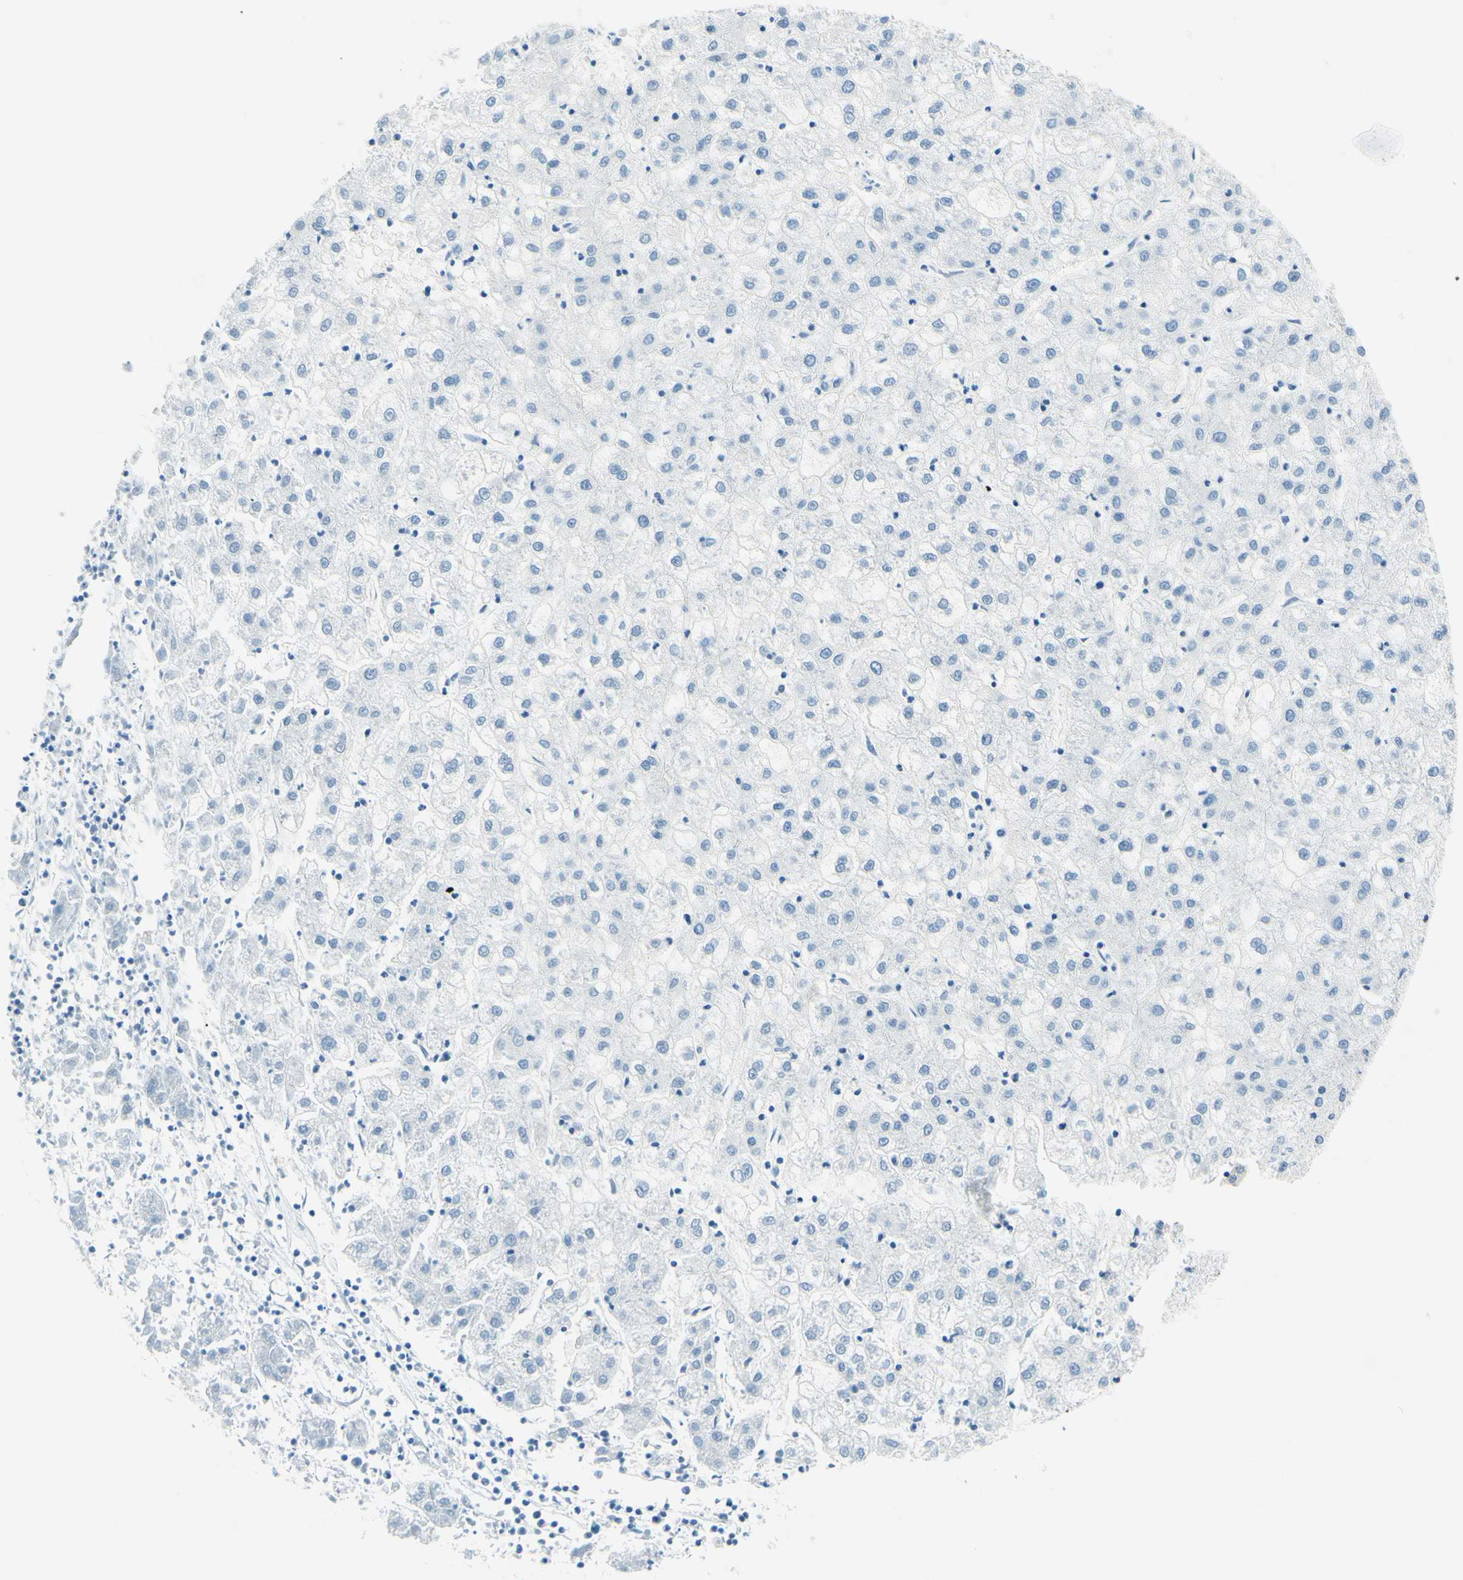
{"staining": {"intensity": "negative", "quantity": "none", "location": "none"}, "tissue": "liver cancer", "cell_type": "Tumor cells", "image_type": "cancer", "snomed": [{"axis": "morphology", "description": "Carcinoma, Hepatocellular, NOS"}, {"axis": "topography", "description": "Liver"}], "caption": "Tumor cells show no significant positivity in liver cancer.", "gene": "PASD1", "patient": {"sex": "male", "age": 72}}